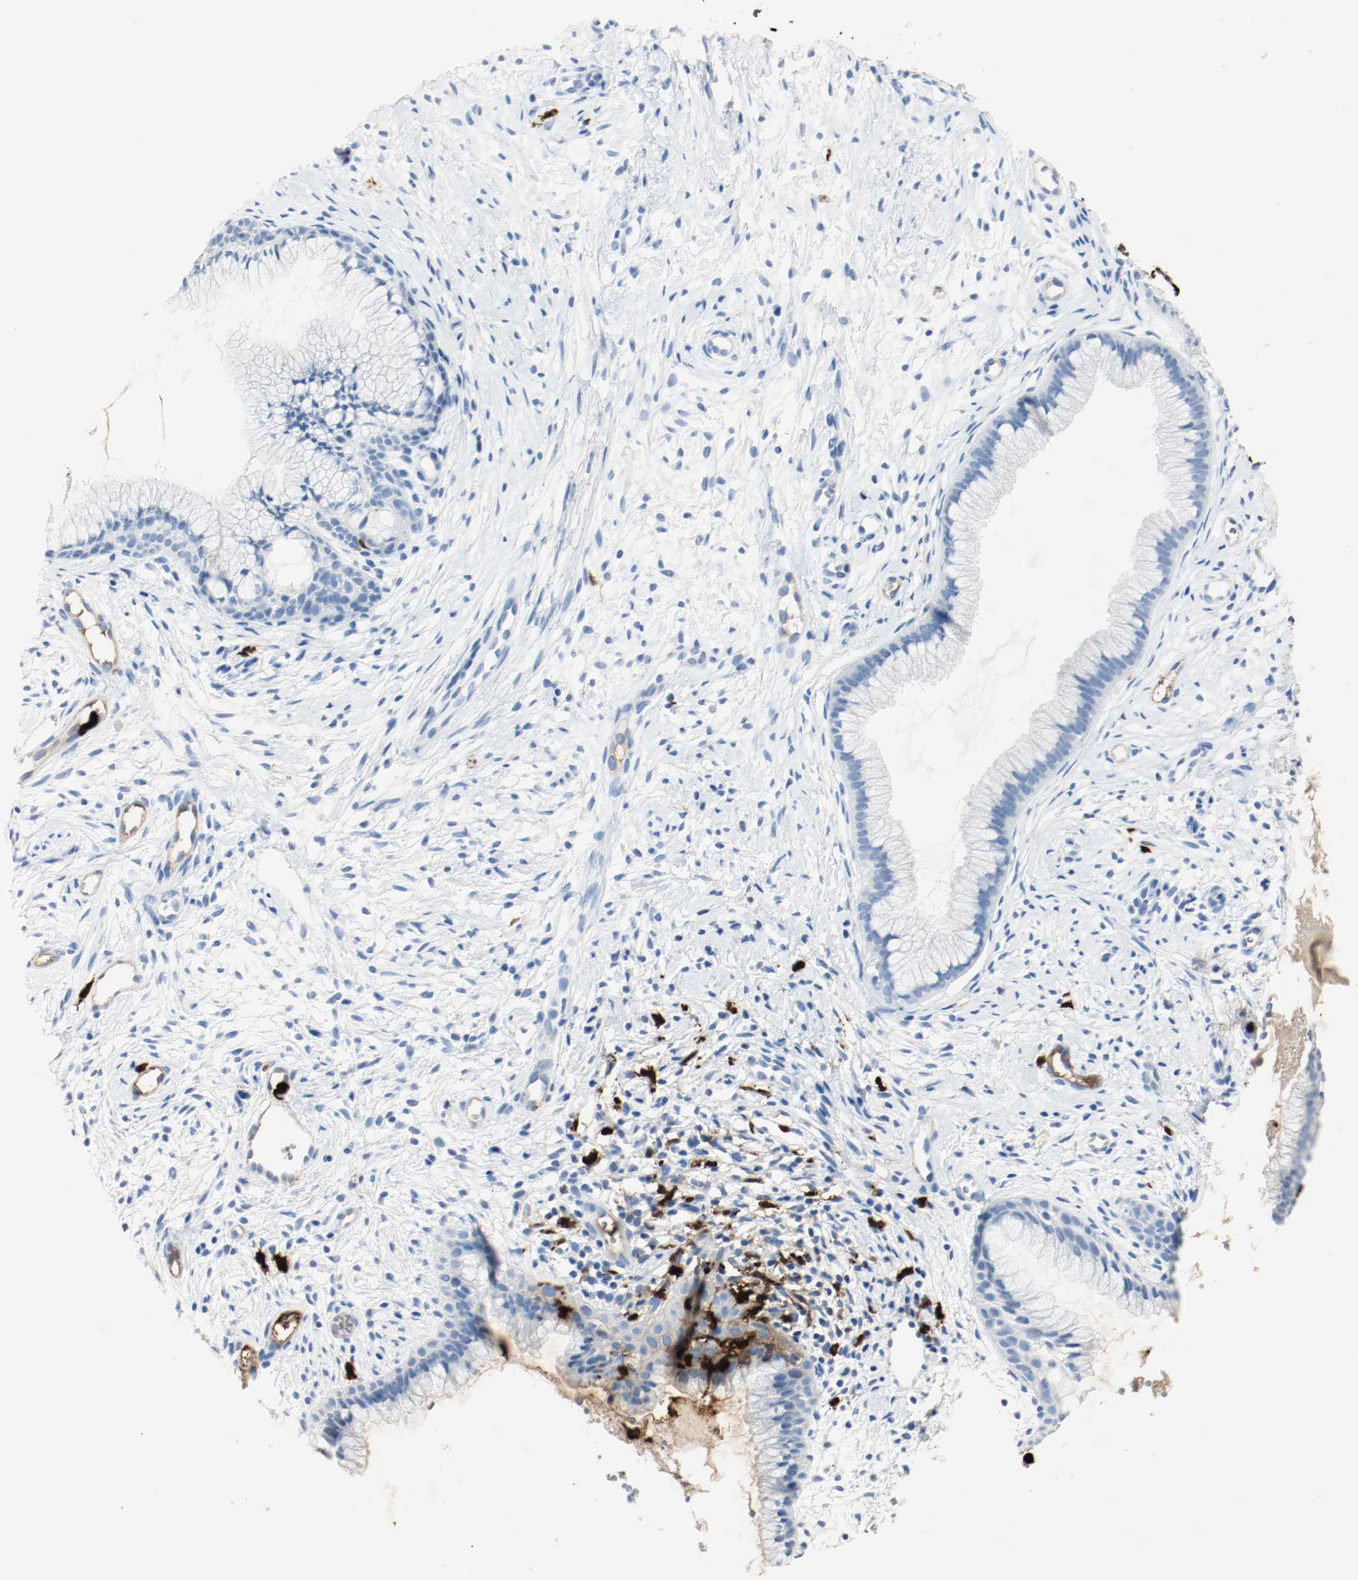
{"staining": {"intensity": "negative", "quantity": "none", "location": "none"}, "tissue": "cervix", "cell_type": "Glandular cells", "image_type": "normal", "snomed": [{"axis": "morphology", "description": "Normal tissue, NOS"}, {"axis": "topography", "description": "Cervix"}], "caption": "Immunohistochemistry micrograph of benign human cervix stained for a protein (brown), which shows no positivity in glandular cells.", "gene": "S100A9", "patient": {"sex": "female", "age": 39}}